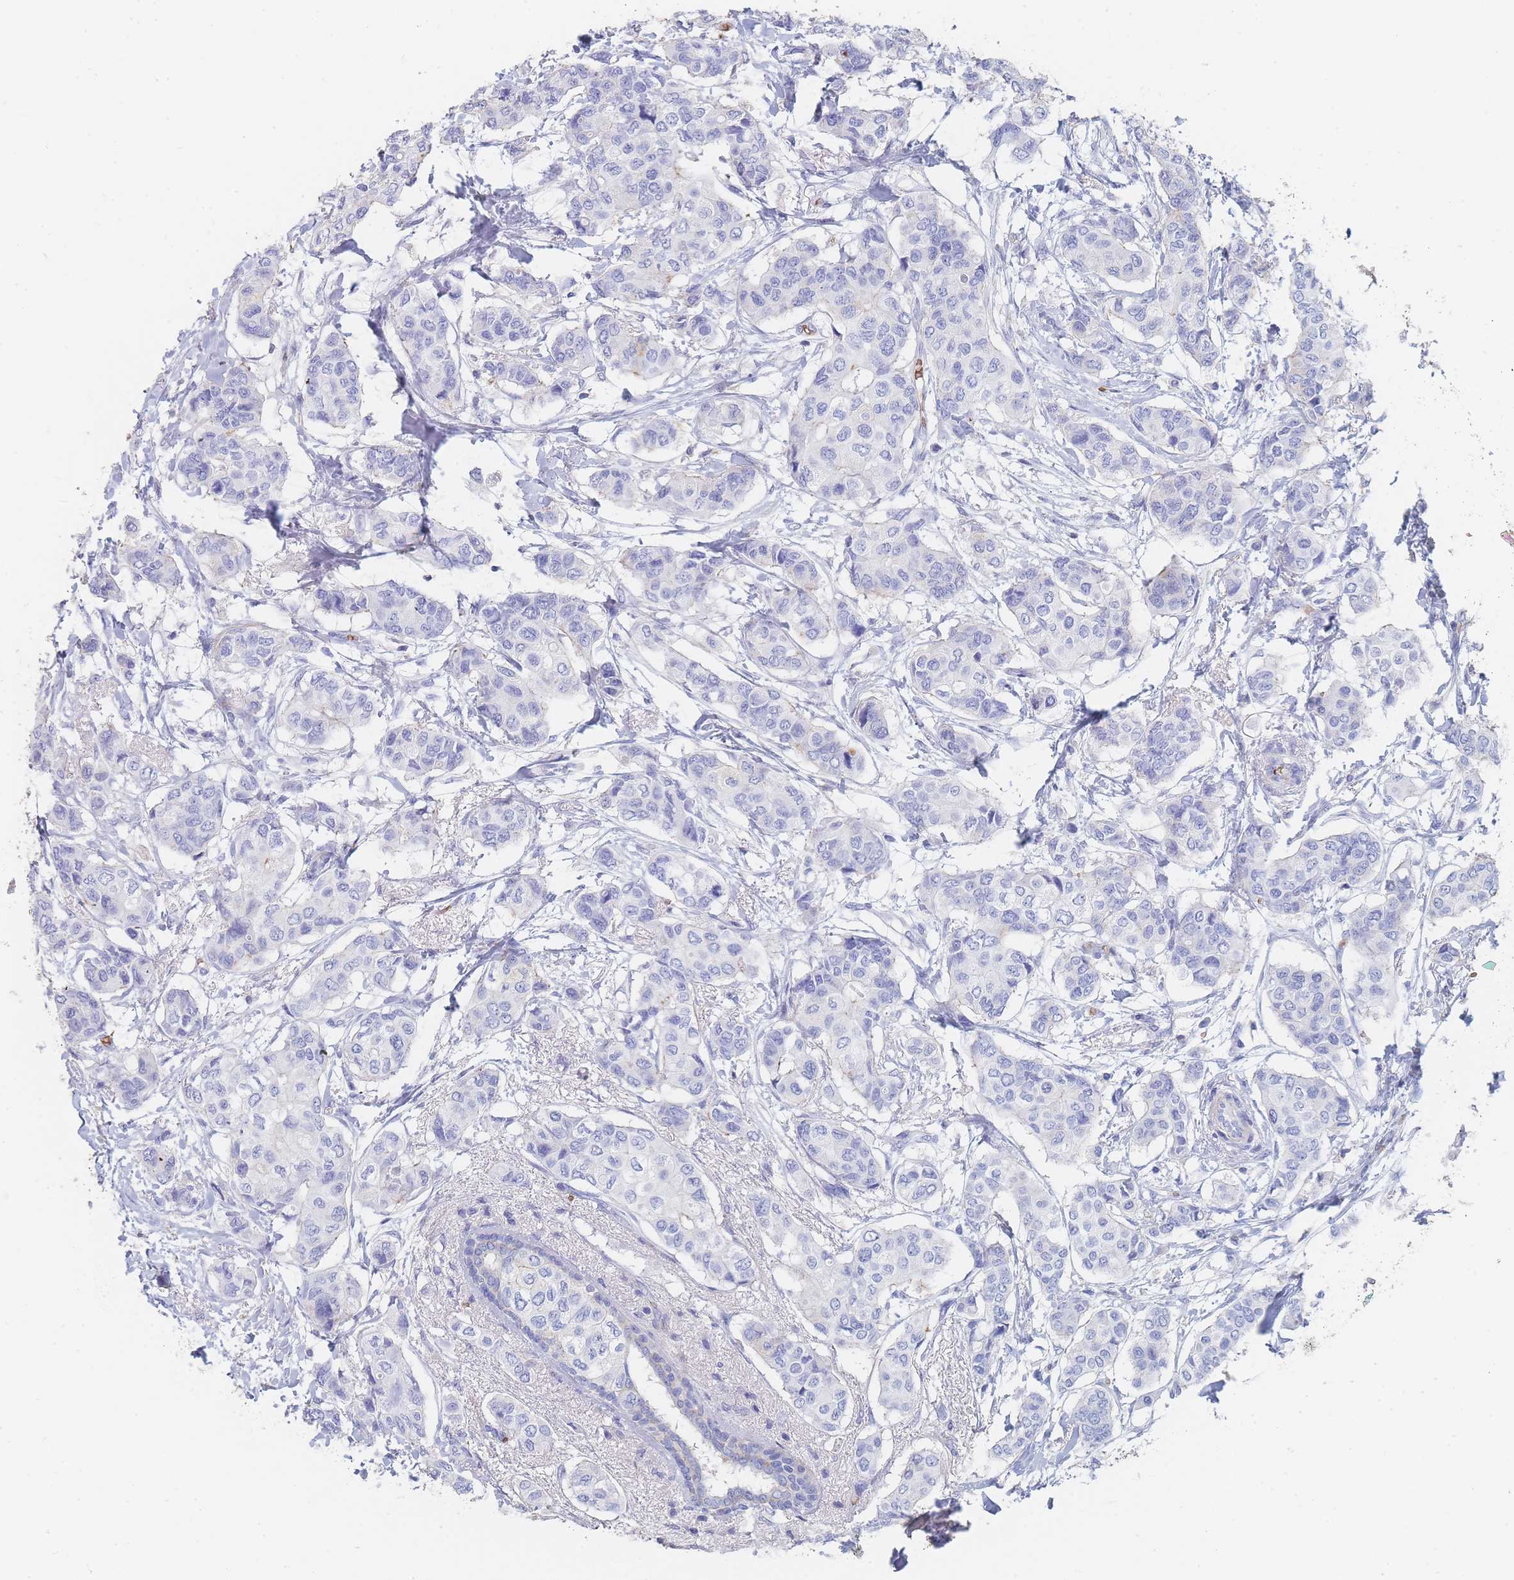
{"staining": {"intensity": "negative", "quantity": "none", "location": "none"}, "tissue": "breast cancer", "cell_type": "Tumor cells", "image_type": "cancer", "snomed": [{"axis": "morphology", "description": "Lobular carcinoma"}, {"axis": "topography", "description": "Breast"}], "caption": "This is a histopathology image of immunohistochemistry staining of breast cancer, which shows no expression in tumor cells.", "gene": "SLC2A1", "patient": {"sex": "female", "age": 51}}